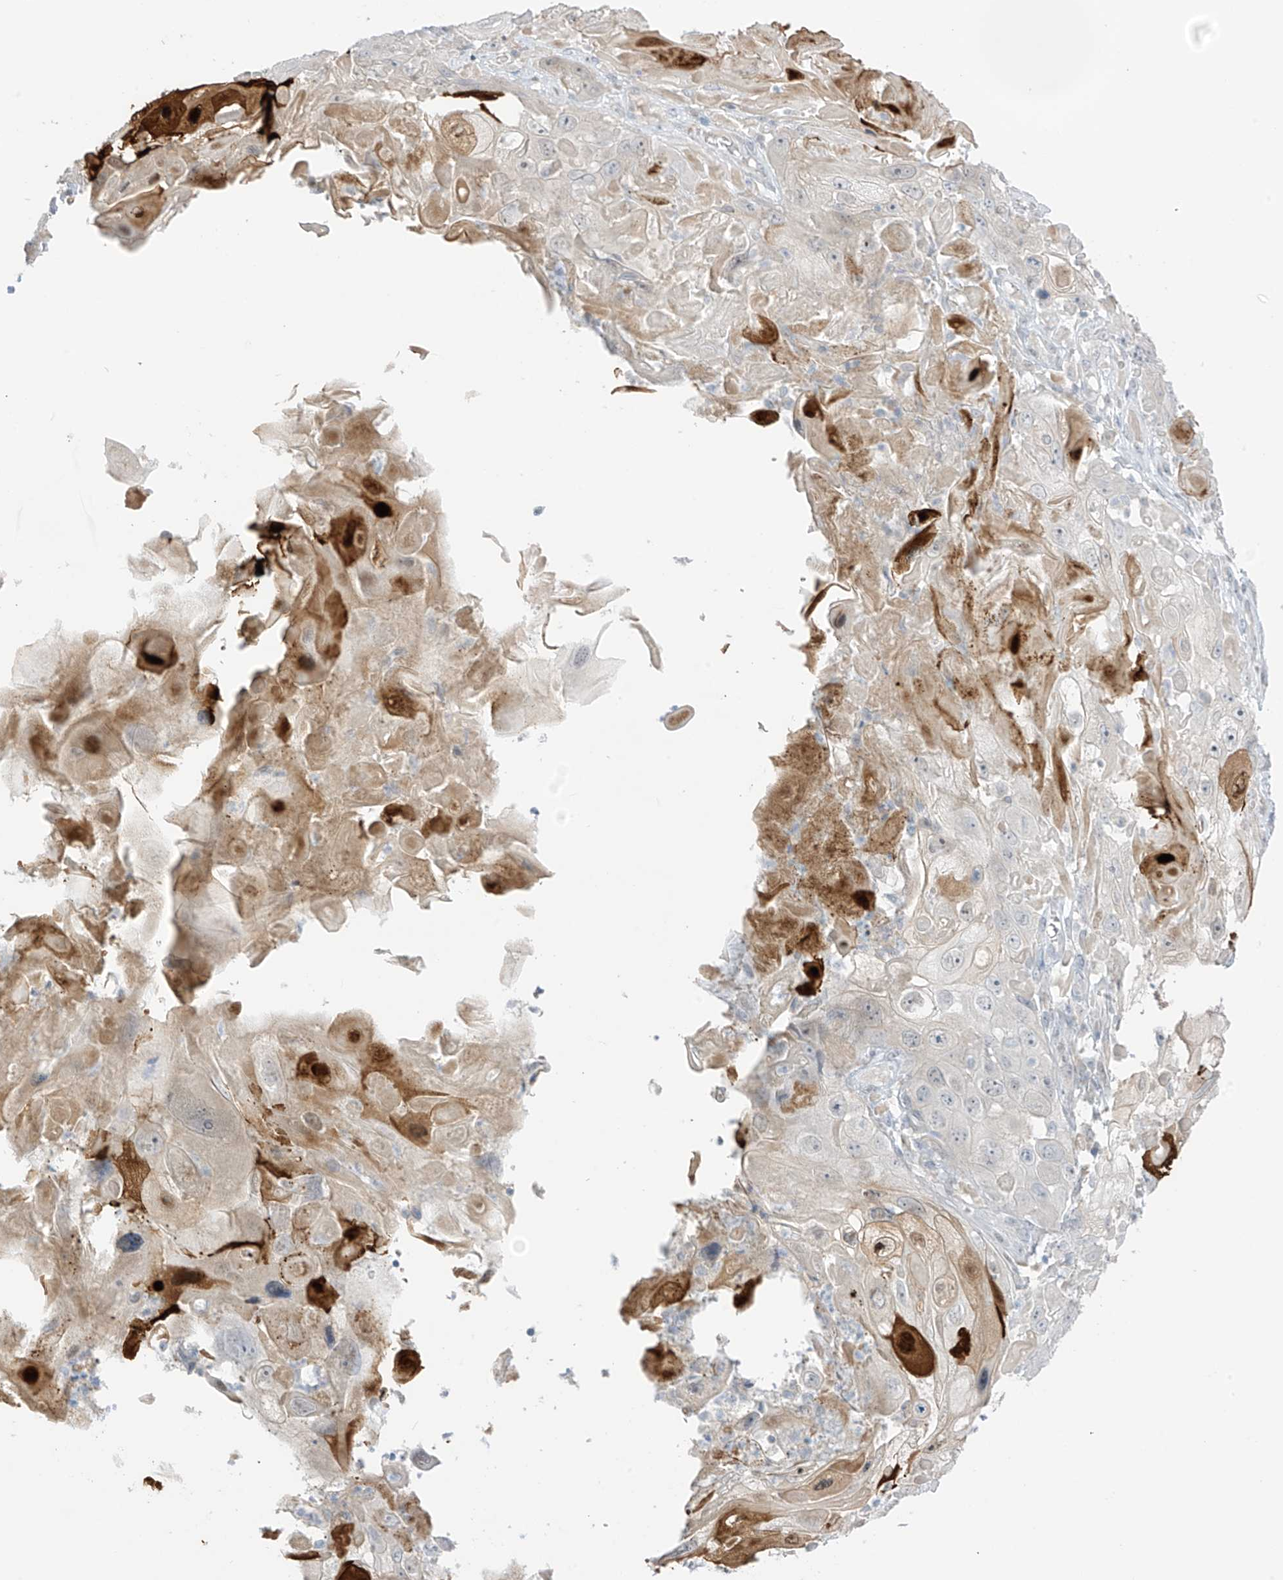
{"staining": {"intensity": "strong", "quantity": "<25%", "location": "cytoplasmic/membranous,nuclear"}, "tissue": "skin cancer", "cell_type": "Tumor cells", "image_type": "cancer", "snomed": [{"axis": "morphology", "description": "Squamous cell carcinoma, NOS"}, {"axis": "topography", "description": "Skin"}], "caption": "This photomicrograph displays immunohistochemistry staining of human skin cancer, with medium strong cytoplasmic/membranous and nuclear expression in about <25% of tumor cells.", "gene": "ASPRV1", "patient": {"sex": "male", "age": 55}}